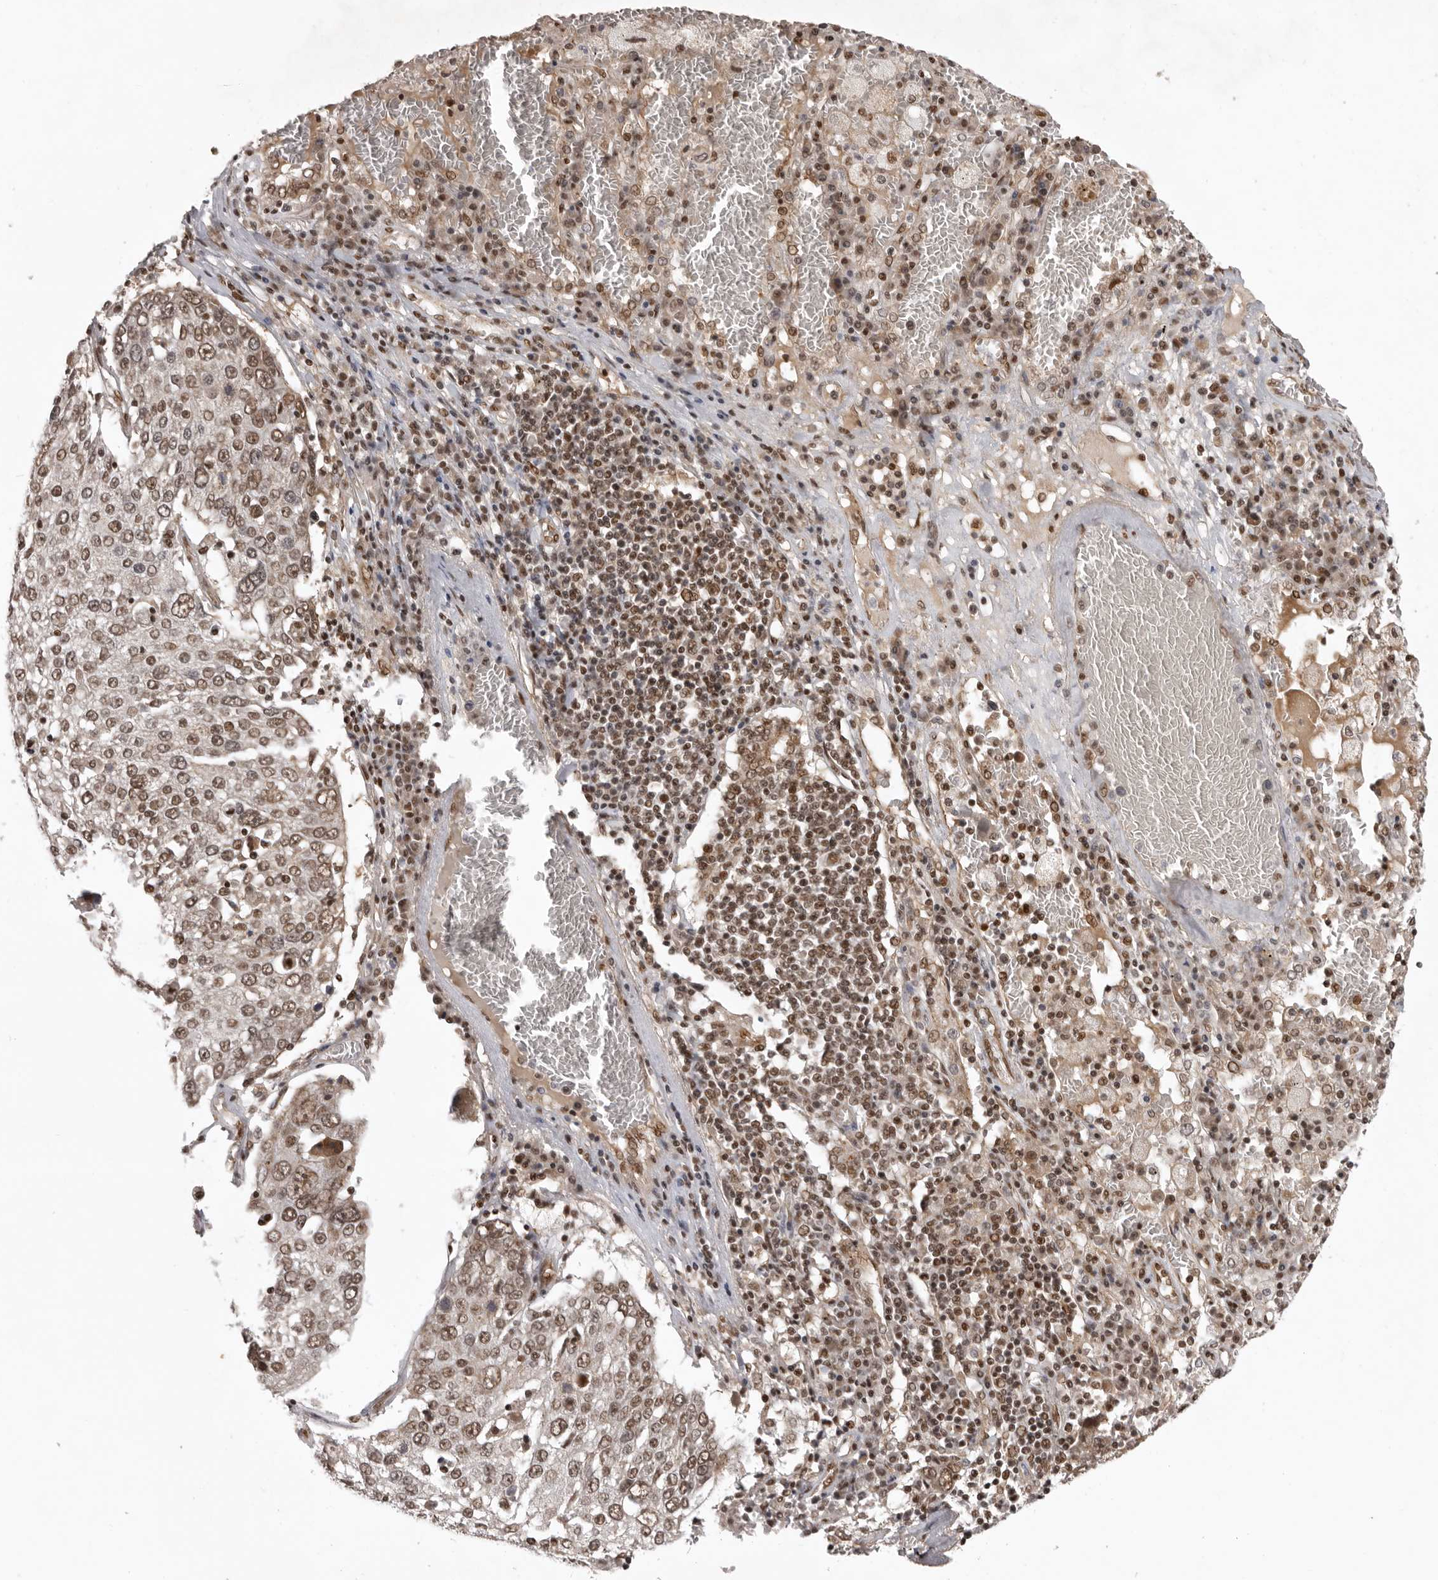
{"staining": {"intensity": "moderate", "quantity": ">75%", "location": "nuclear"}, "tissue": "lung cancer", "cell_type": "Tumor cells", "image_type": "cancer", "snomed": [{"axis": "morphology", "description": "Squamous cell carcinoma, NOS"}, {"axis": "topography", "description": "Lung"}], "caption": "Protein expression analysis of human lung squamous cell carcinoma reveals moderate nuclear staining in approximately >75% of tumor cells.", "gene": "CBLL1", "patient": {"sex": "male", "age": 65}}